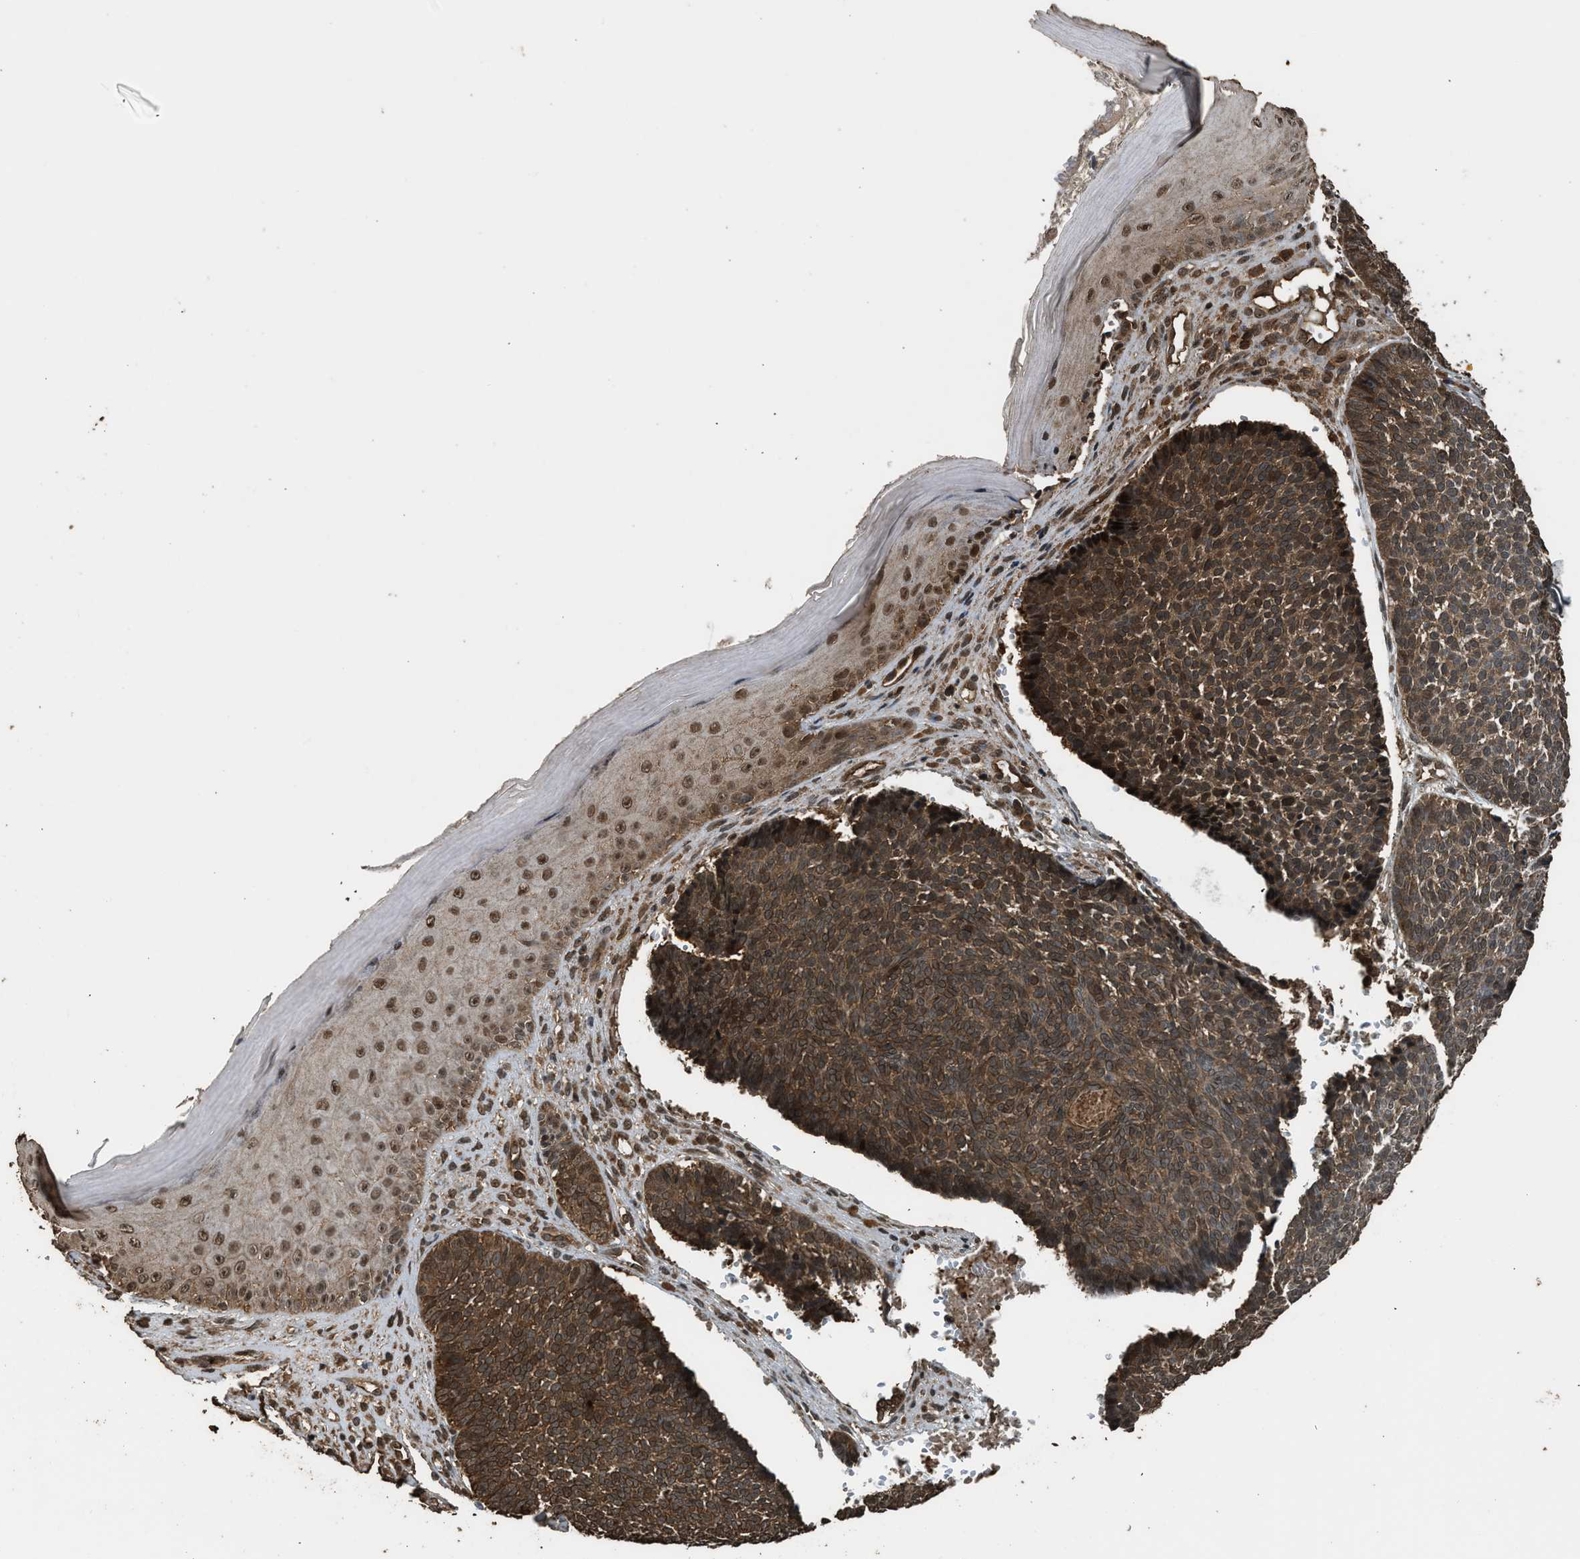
{"staining": {"intensity": "strong", "quantity": ">75%", "location": "cytoplasmic/membranous,nuclear"}, "tissue": "skin cancer", "cell_type": "Tumor cells", "image_type": "cancer", "snomed": [{"axis": "morphology", "description": "Basal cell carcinoma"}, {"axis": "topography", "description": "Skin"}], "caption": "Tumor cells show high levels of strong cytoplasmic/membranous and nuclear staining in approximately >75% of cells in skin cancer (basal cell carcinoma).", "gene": "MYBL2", "patient": {"sex": "male", "age": 84}}